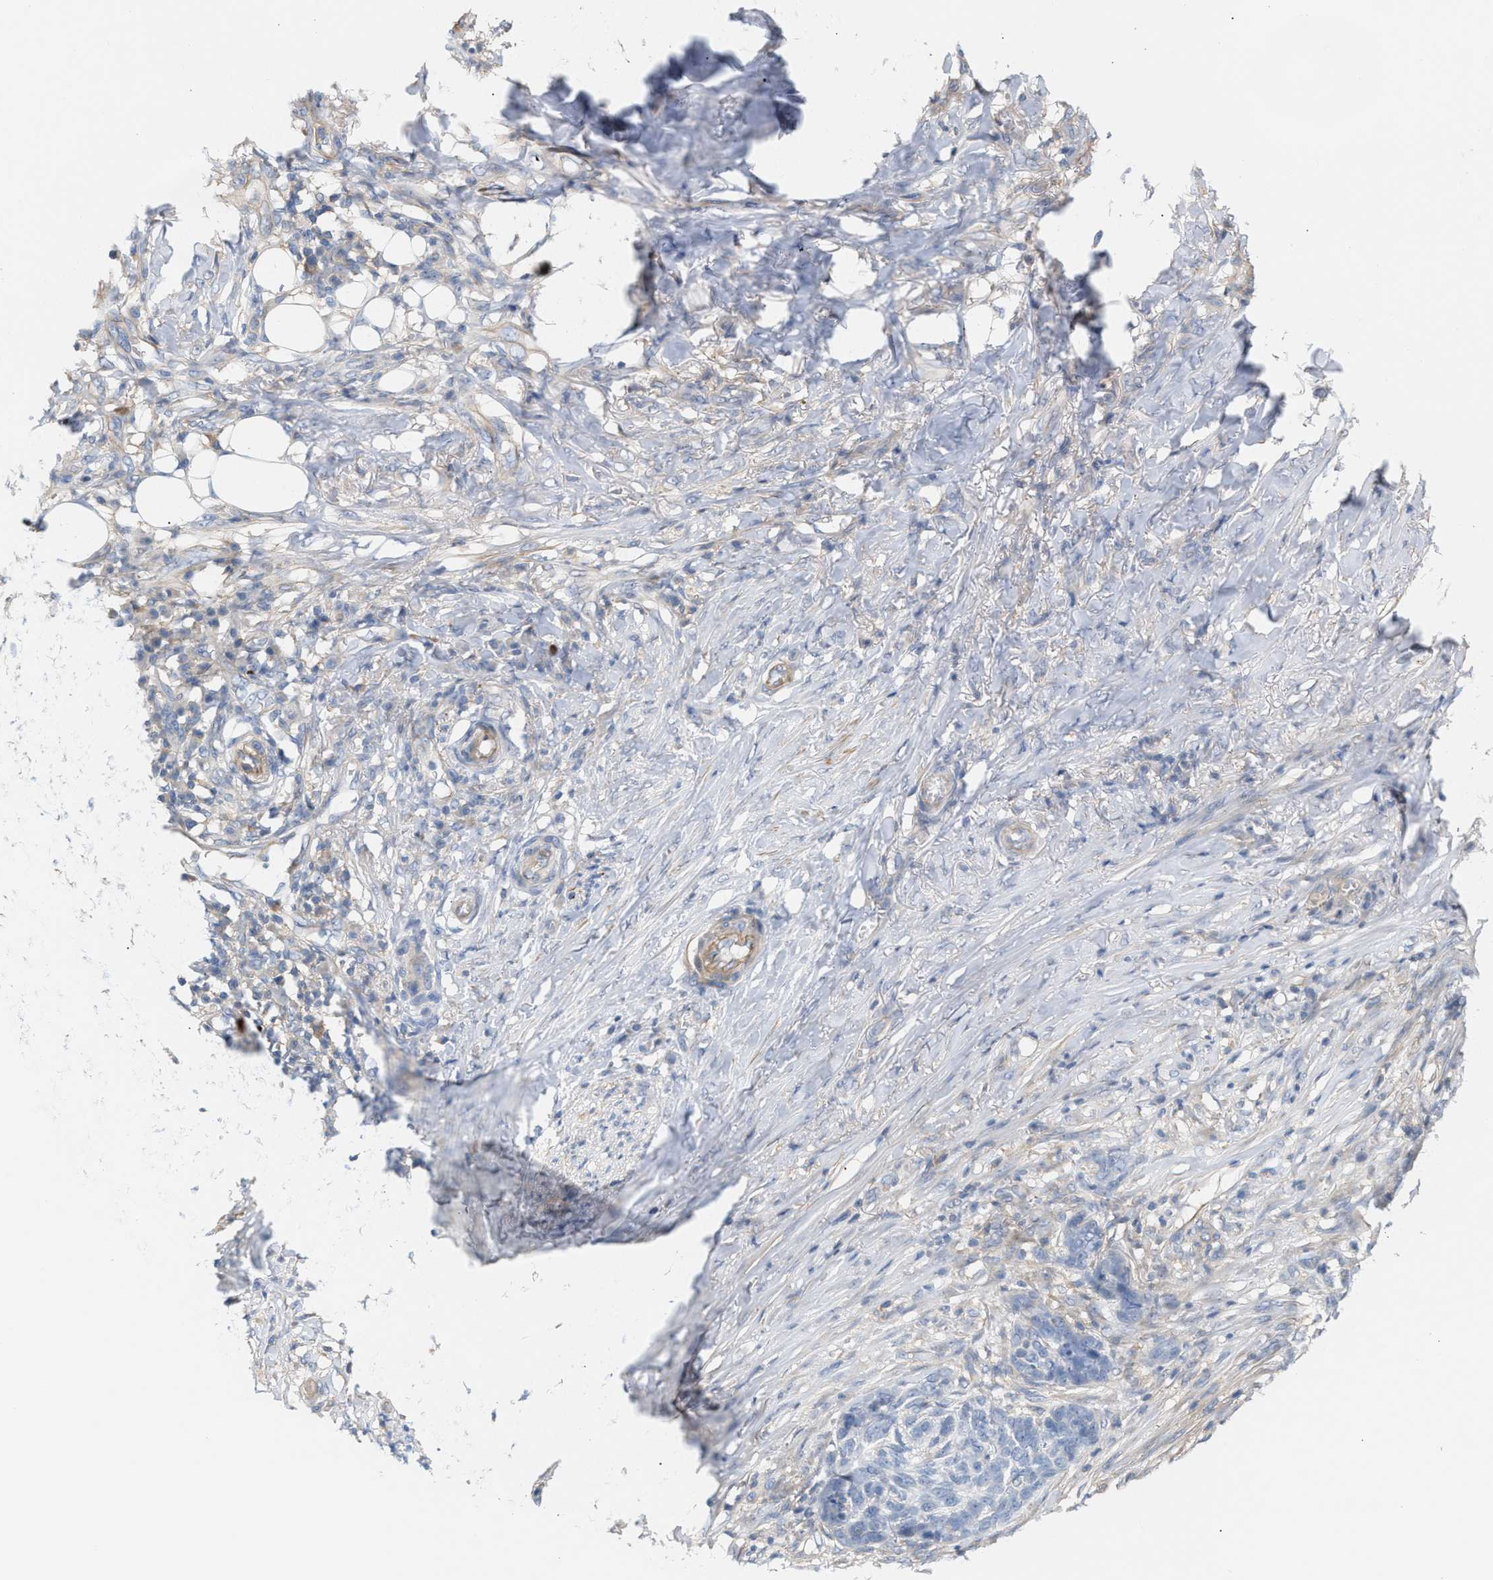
{"staining": {"intensity": "negative", "quantity": "none", "location": "none"}, "tissue": "skin cancer", "cell_type": "Tumor cells", "image_type": "cancer", "snomed": [{"axis": "morphology", "description": "Basal cell carcinoma"}, {"axis": "topography", "description": "Skin"}], "caption": "A photomicrograph of human basal cell carcinoma (skin) is negative for staining in tumor cells.", "gene": "LRCH1", "patient": {"sex": "male", "age": 85}}